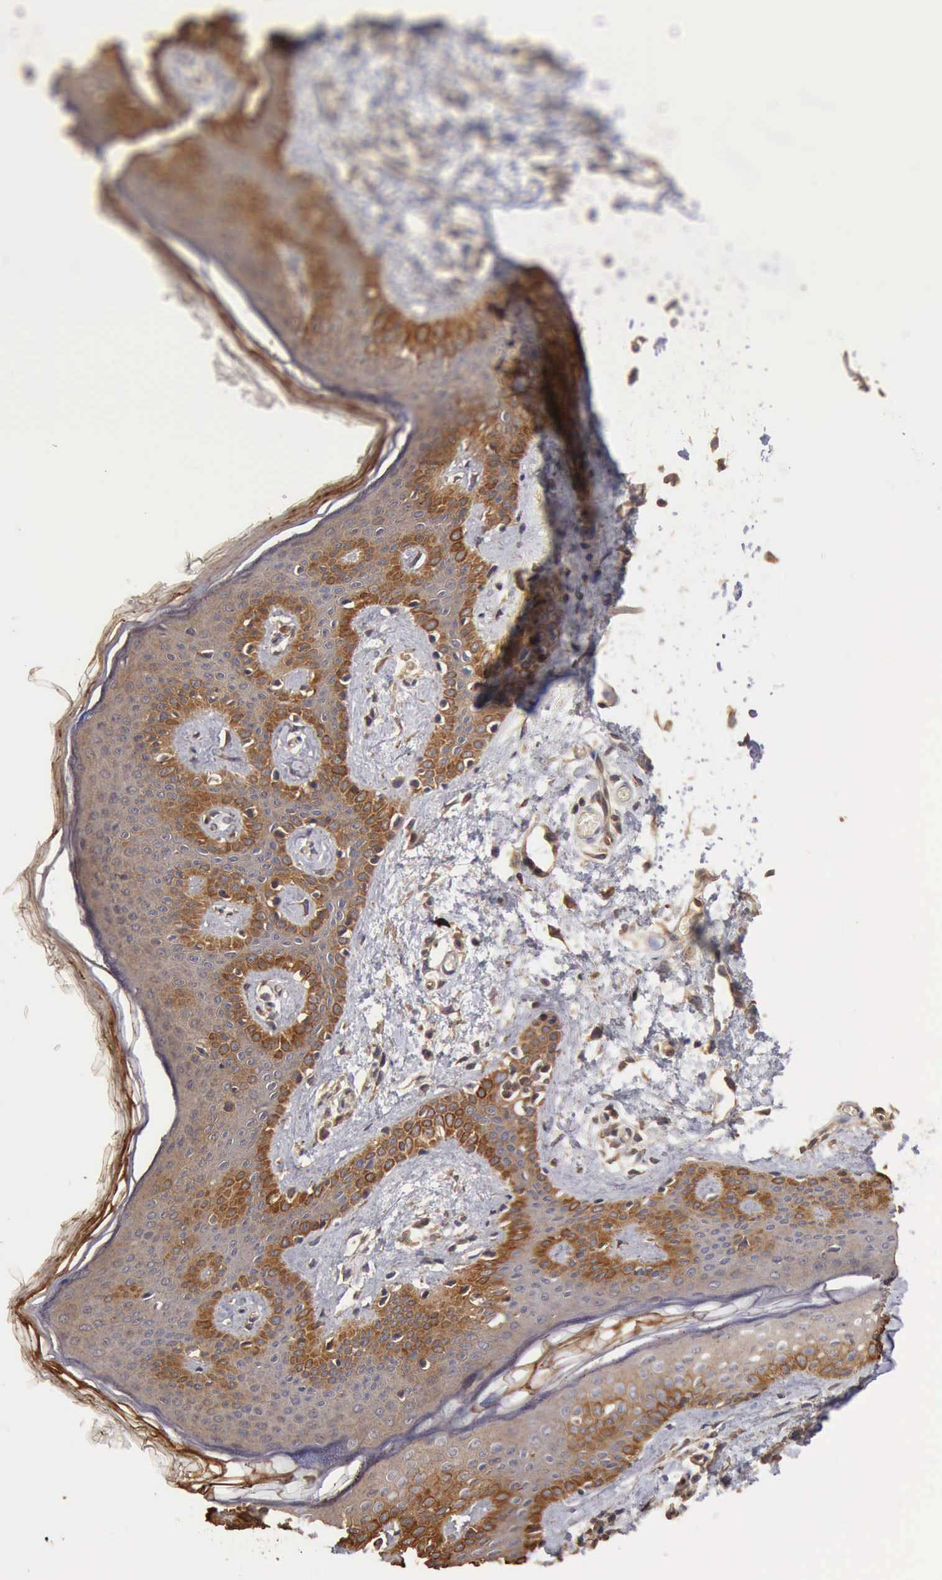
{"staining": {"intensity": "moderate", "quantity": ">75%", "location": "cytoplasmic/membranous"}, "tissue": "skin", "cell_type": "Fibroblasts", "image_type": "normal", "snomed": [{"axis": "morphology", "description": "Normal tissue, NOS"}, {"axis": "morphology", "description": "Sarcoma, NOS"}, {"axis": "topography", "description": "Skin"}, {"axis": "topography", "description": "Soft tissue"}], "caption": "Immunohistochemical staining of normal human skin exhibits moderate cytoplasmic/membranous protein positivity in about >75% of fibroblasts.", "gene": "BMX", "patient": {"sex": "female", "age": 51}}